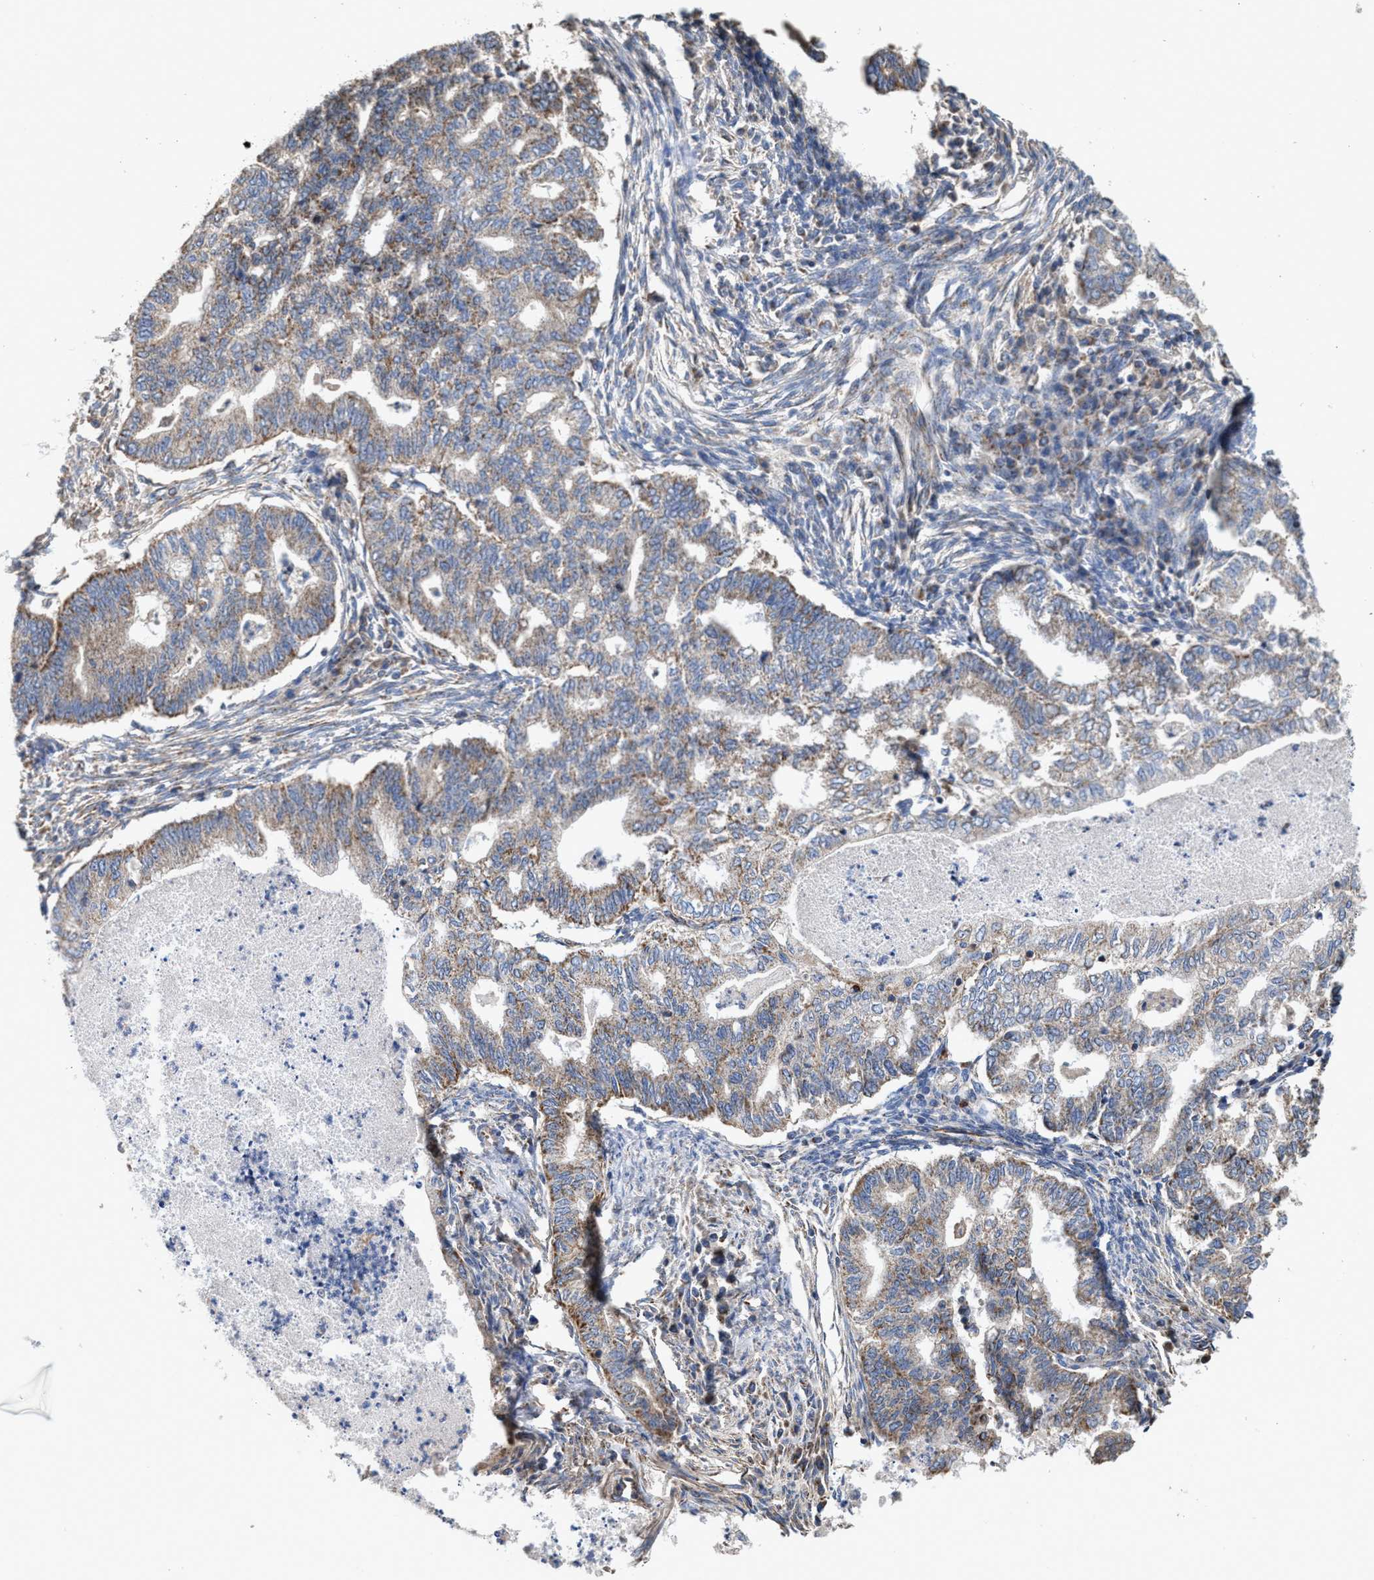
{"staining": {"intensity": "moderate", "quantity": "25%-75%", "location": "cytoplasmic/membranous"}, "tissue": "endometrial cancer", "cell_type": "Tumor cells", "image_type": "cancer", "snomed": [{"axis": "morphology", "description": "Polyp, NOS"}, {"axis": "morphology", "description": "Adenocarcinoma, NOS"}, {"axis": "morphology", "description": "Adenoma, NOS"}, {"axis": "topography", "description": "Endometrium"}], "caption": "Endometrial polyp tissue demonstrates moderate cytoplasmic/membranous staining in about 25%-75% of tumor cells", "gene": "MECR", "patient": {"sex": "female", "age": 79}}